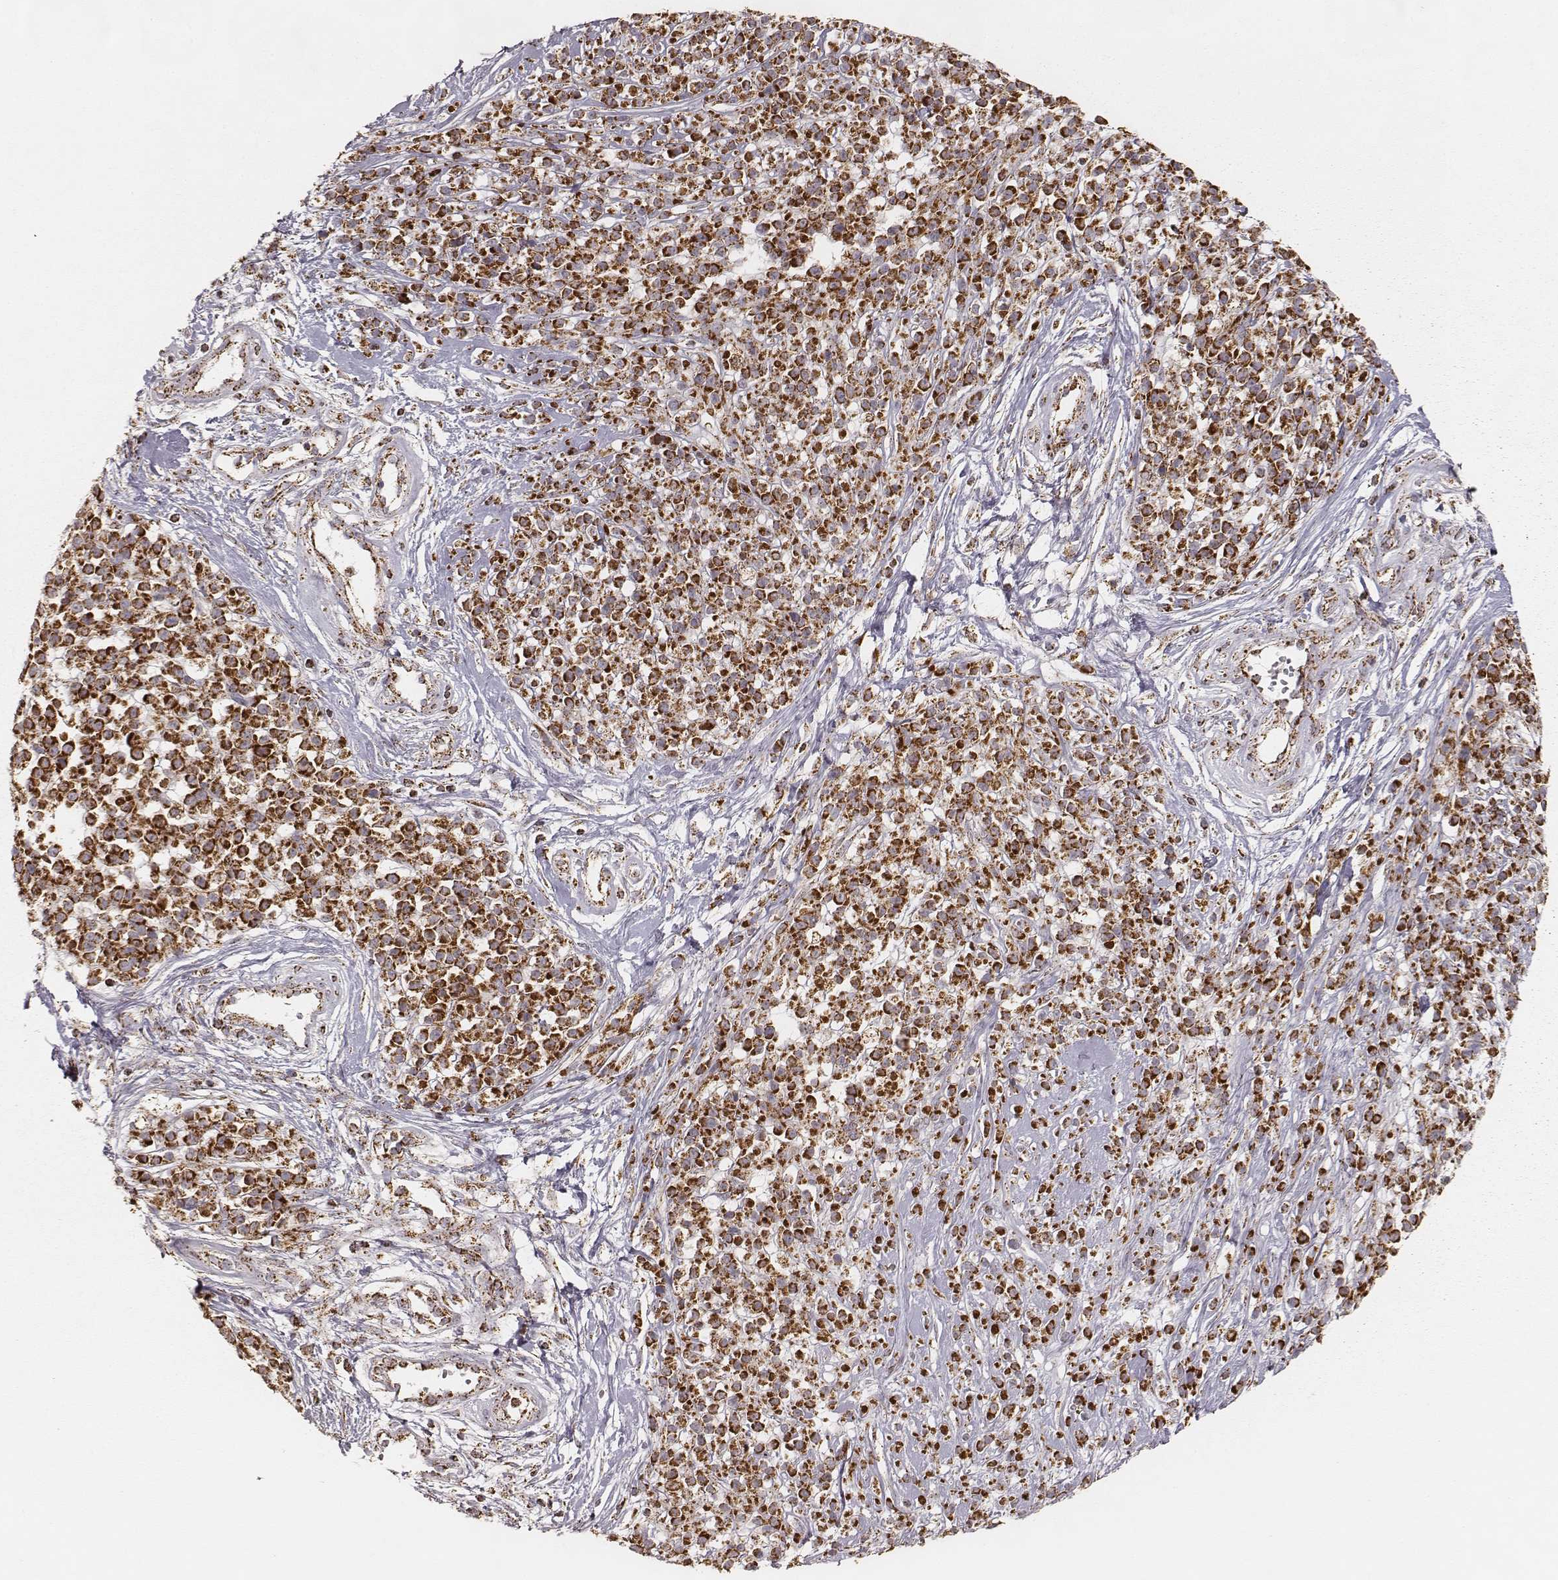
{"staining": {"intensity": "strong", "quantity": ">75%", "location": "cytoplasmic/membranous"}, "tissue": "melanoma", "cell_type": "Tumor cells", "image_type": "cancer", "snomed": [{"axis": "morphology", "description": "Malignant melanoma, NOS"}, {"axis": "topography", "description": "Skin"}, {"axis": "topography", "description": "Skin of trunk"}], "caption": "High-magnification brightfield microscopy of melanoma stained with DAB (3,3'-diaminobenzidine) (brown) and counterstained with hematoxylin (blue). tumor cells exhibit strong cytoplasmic/membranous positivity is present in about>75% of cells.", "gene": "CS", "patient": {"sex": "male", "age": 74}}